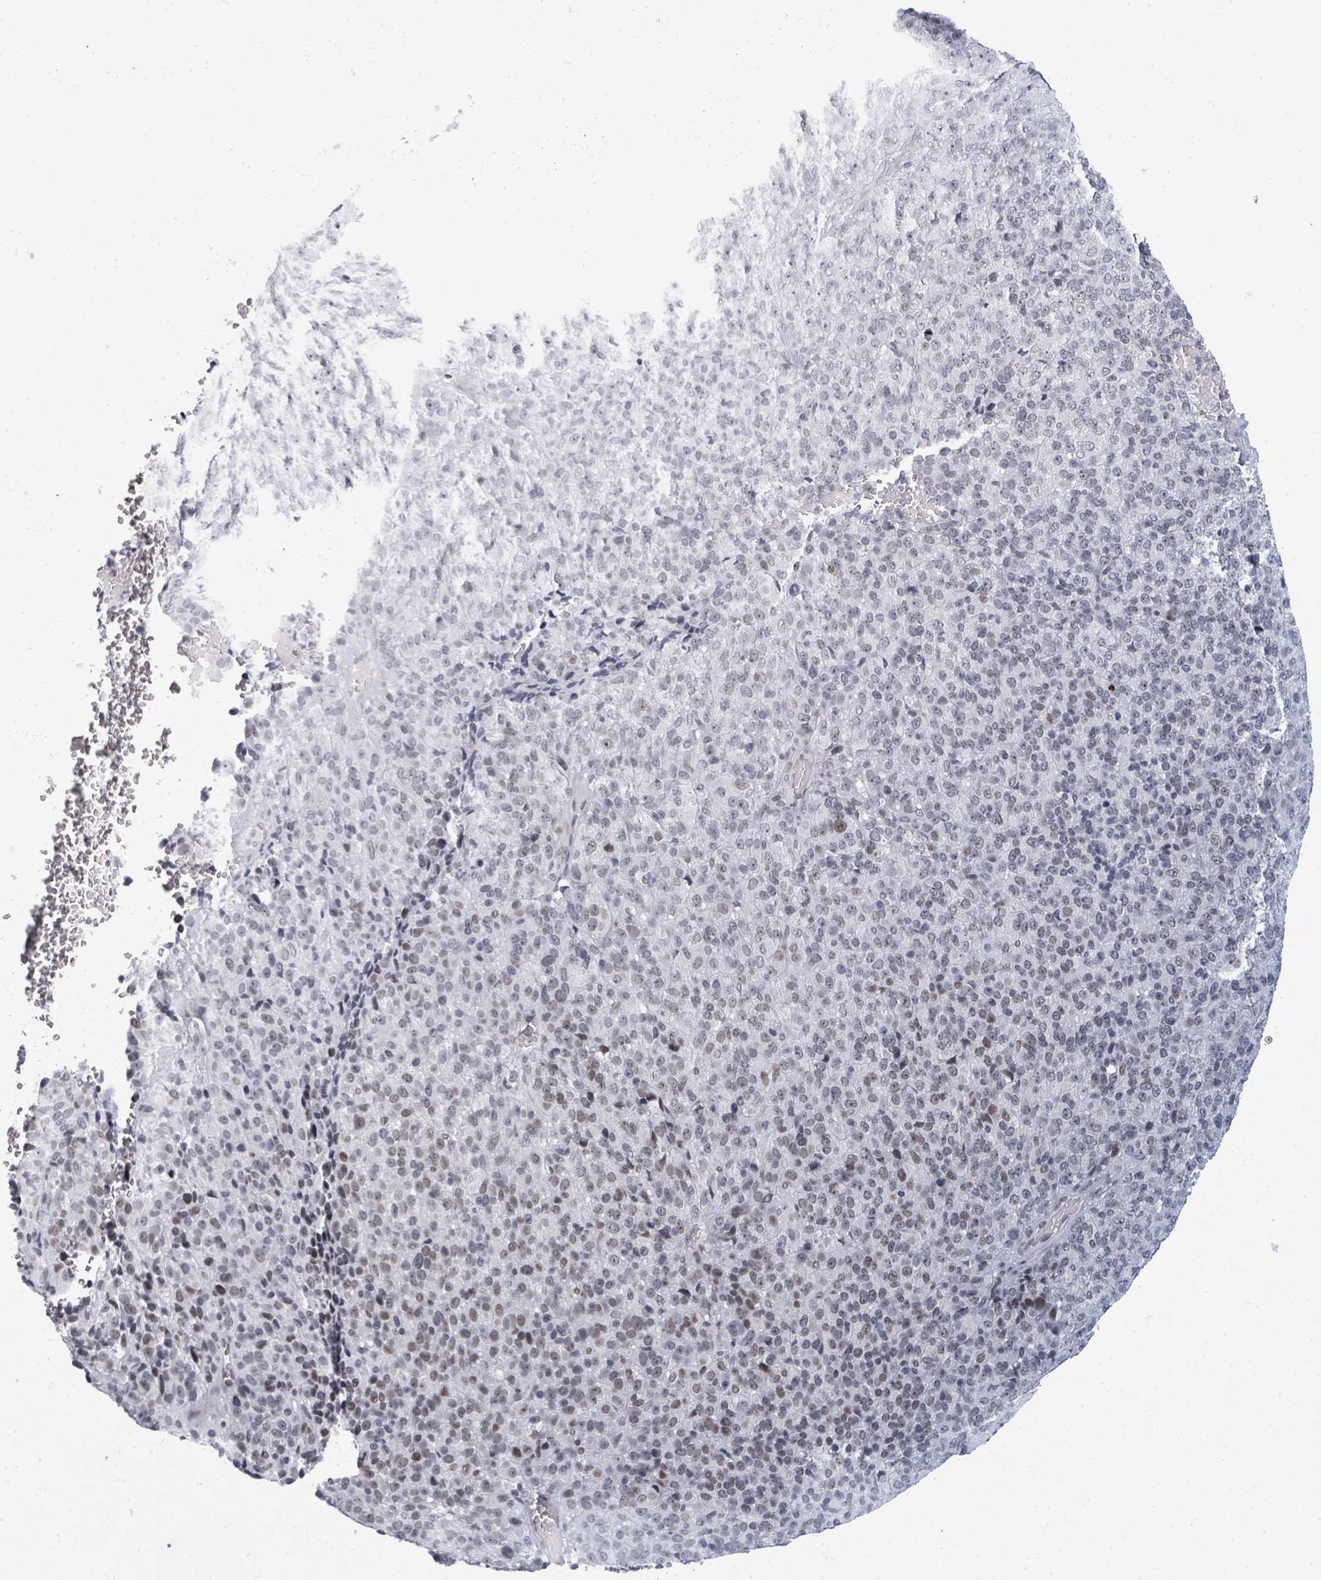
{"staining": {"intensity": "moderate", "quantity": "25%-75%", "location": "nuclear"}, "tissue": "melanoma", "cell_type": "Tumor cells", "image_type": "cancer", "snomed": [{"axis": "morphology", "description": "Malignant melanoma, Metastatic site"}, {"axis": "topography", "description": "Brain"}], "caption": "Brown immunohistochemical staining in melanoma reveals moderate nuclear expression in about 25%-75% of tumor cells.", "gene": "ERCC5", "patient": {"sex": "female", "age": 56}}